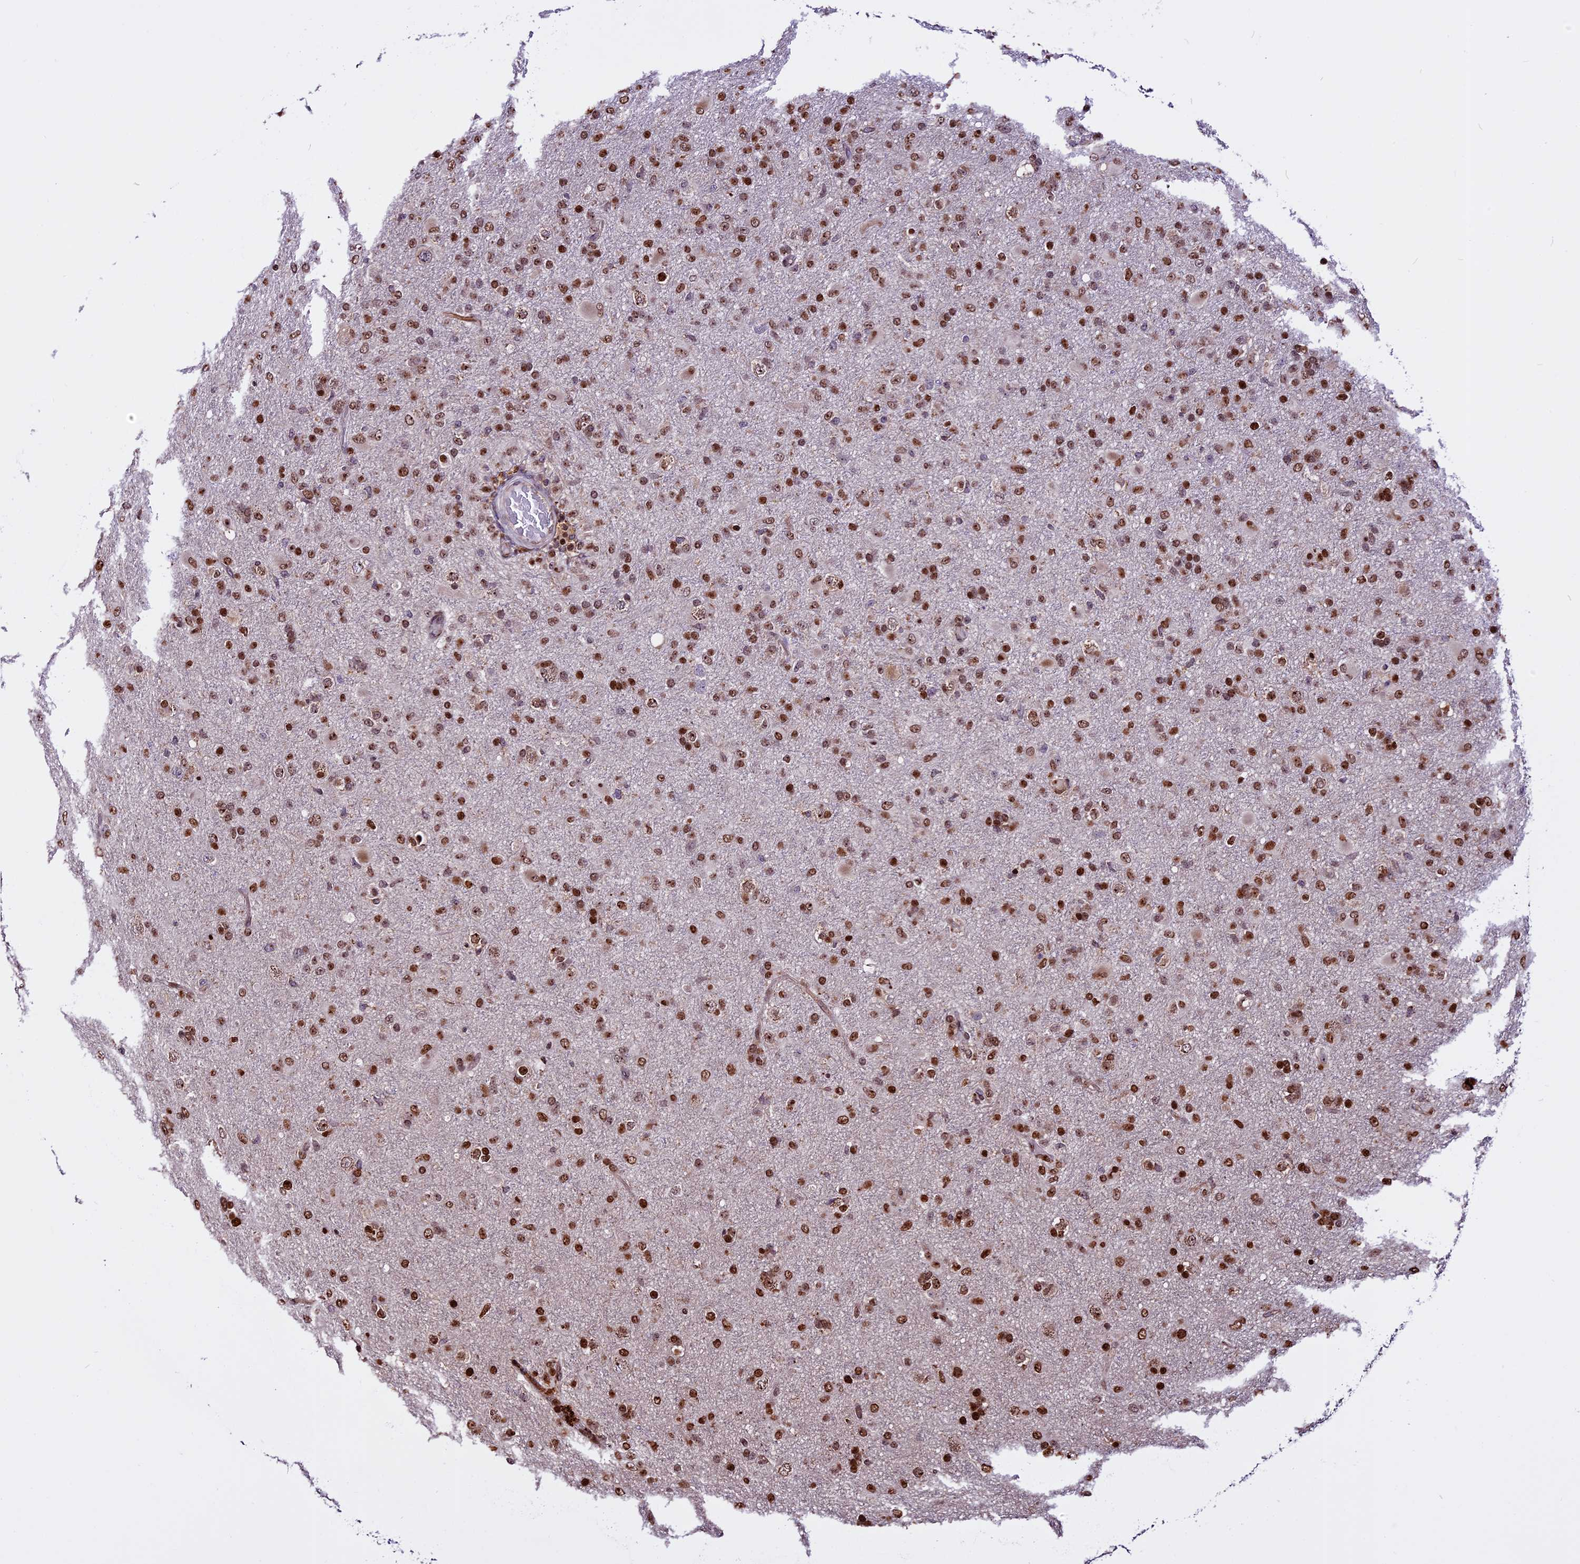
{"staining": {"intensity": "moderate", "quantity": ">75%", "location": "nuclear"}, "tissue": "glioma", "cell_type": "Tumor cells", "image_type": "cancer", "snomed": [{"axis": "morphology", "description": "Glioma, malignant, Low grade"}, {"axis": "topography", "description": "Brain"}], "caption": "The immunohistochemical stain shows moderate nuclear positivity in tumor cells of low-grade glioma (malignant) tissue.", "gene": "RINL", "patient": {"sex": "male", "age": 65}}